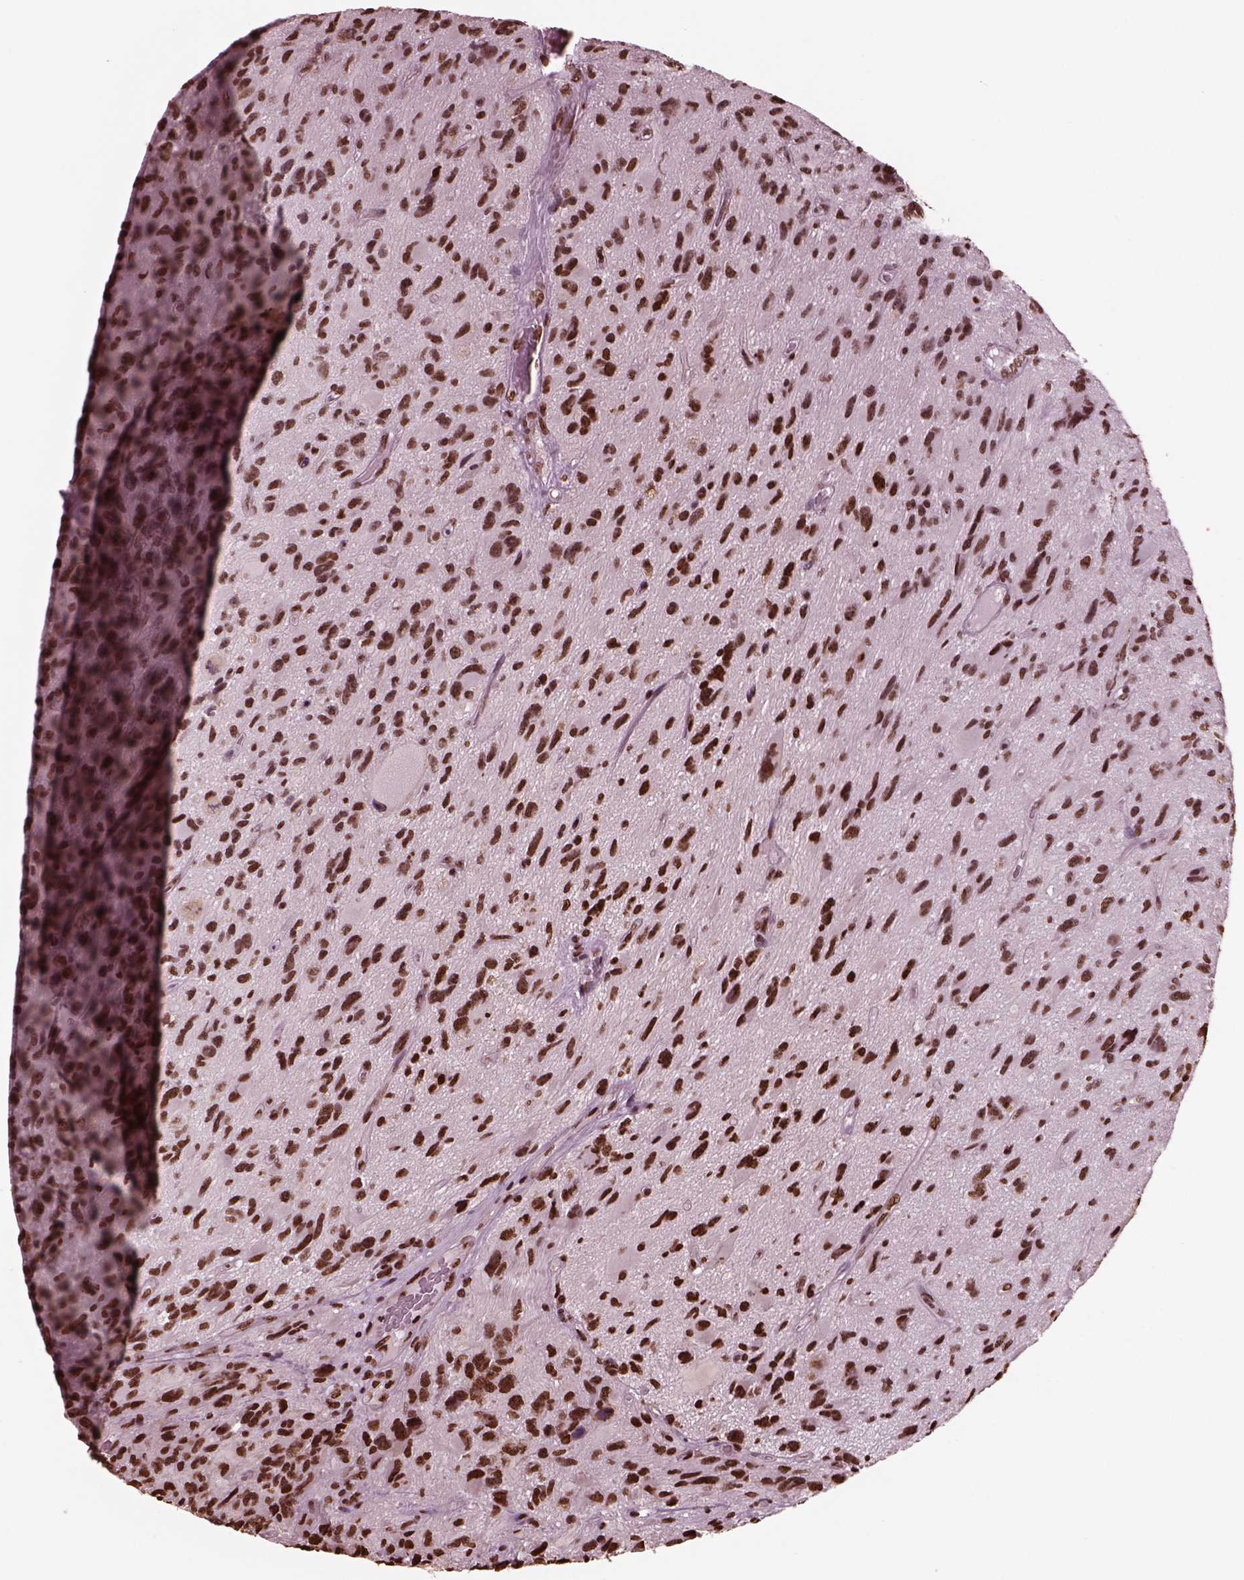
{"staining": {"intensity": "strong", "quantity": ">75%", "location": "nuclear"}, "tissue": "glioma", "cell_type": "Tumor cells", "image_type": "cancer", "snomed": [{"axis": "morphology", "description": "Glioma, malignant, NOS"}, {"axis": "morphology", "description": "Glioma, malignant, High grade"}, {"axis": "topography", "description": "Brain"}], "caption": "A photomicrograph of glioma (malignant) stained for a protein reveals strong nuclear brown staining in tumor cells.", "gene": "NSD1", "patient": {"sex": "female", "age": 71}}